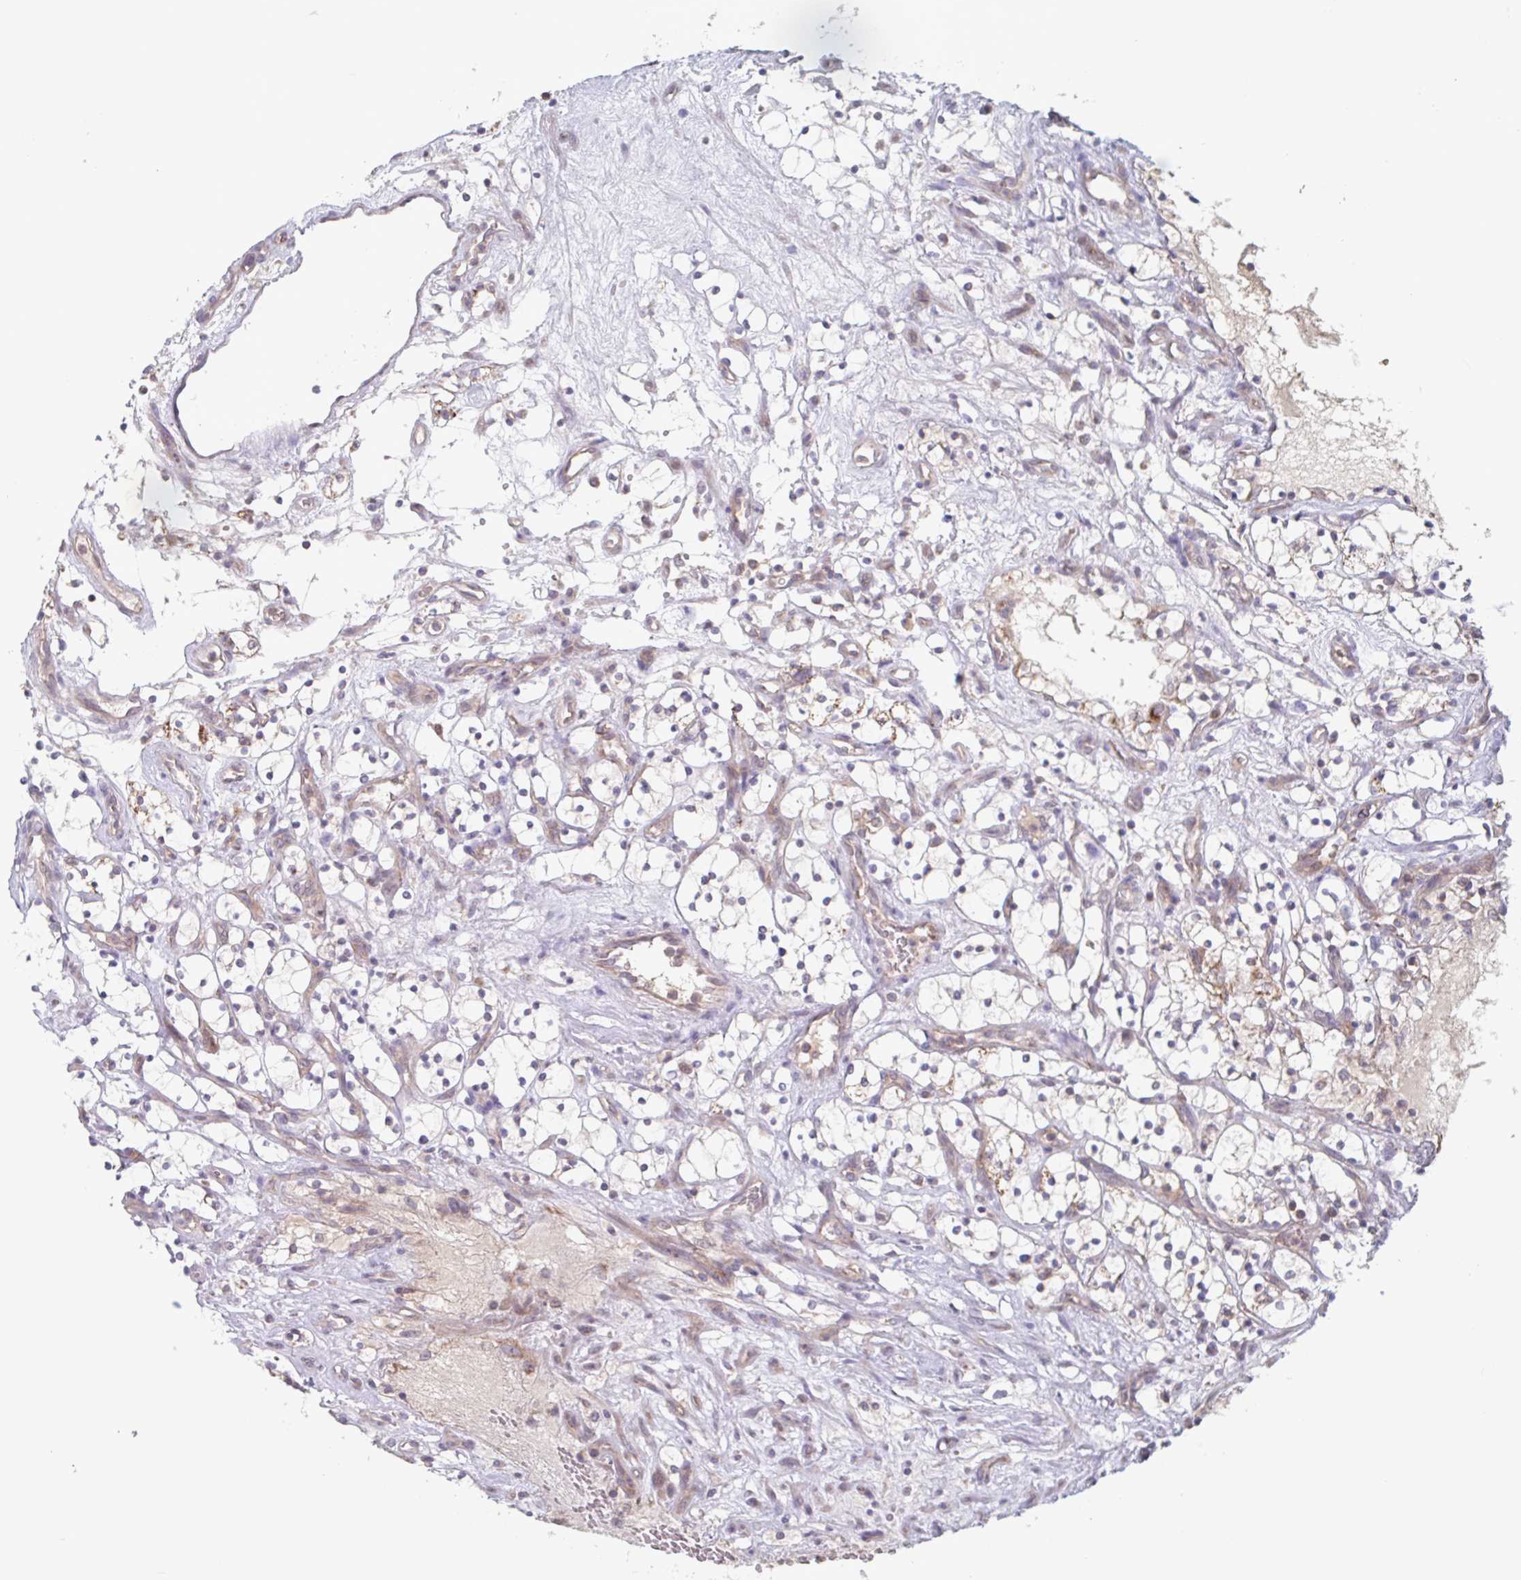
{"staining": {"intensity": "moderate", "quantity": "<25%", "location": "cytoplasmic/membranous"}, "tissue": "renal cancer", "cell_type": "Tumor cells", "image_type": "cancer", "snomed": [{"axis": "morphology", "description": "Adenocarcinoma, NOS"}, {"axis": "topography", "description": "Kidney"}], "caption": "Protein analysis of renal cancer (adenocarcinoma) tissue shows moderate cytoplasmic/membranous positivity in approximately <25% of tumor cells.", "gene": "SURF1", "patient": {"sex": "female", "age": 69}}